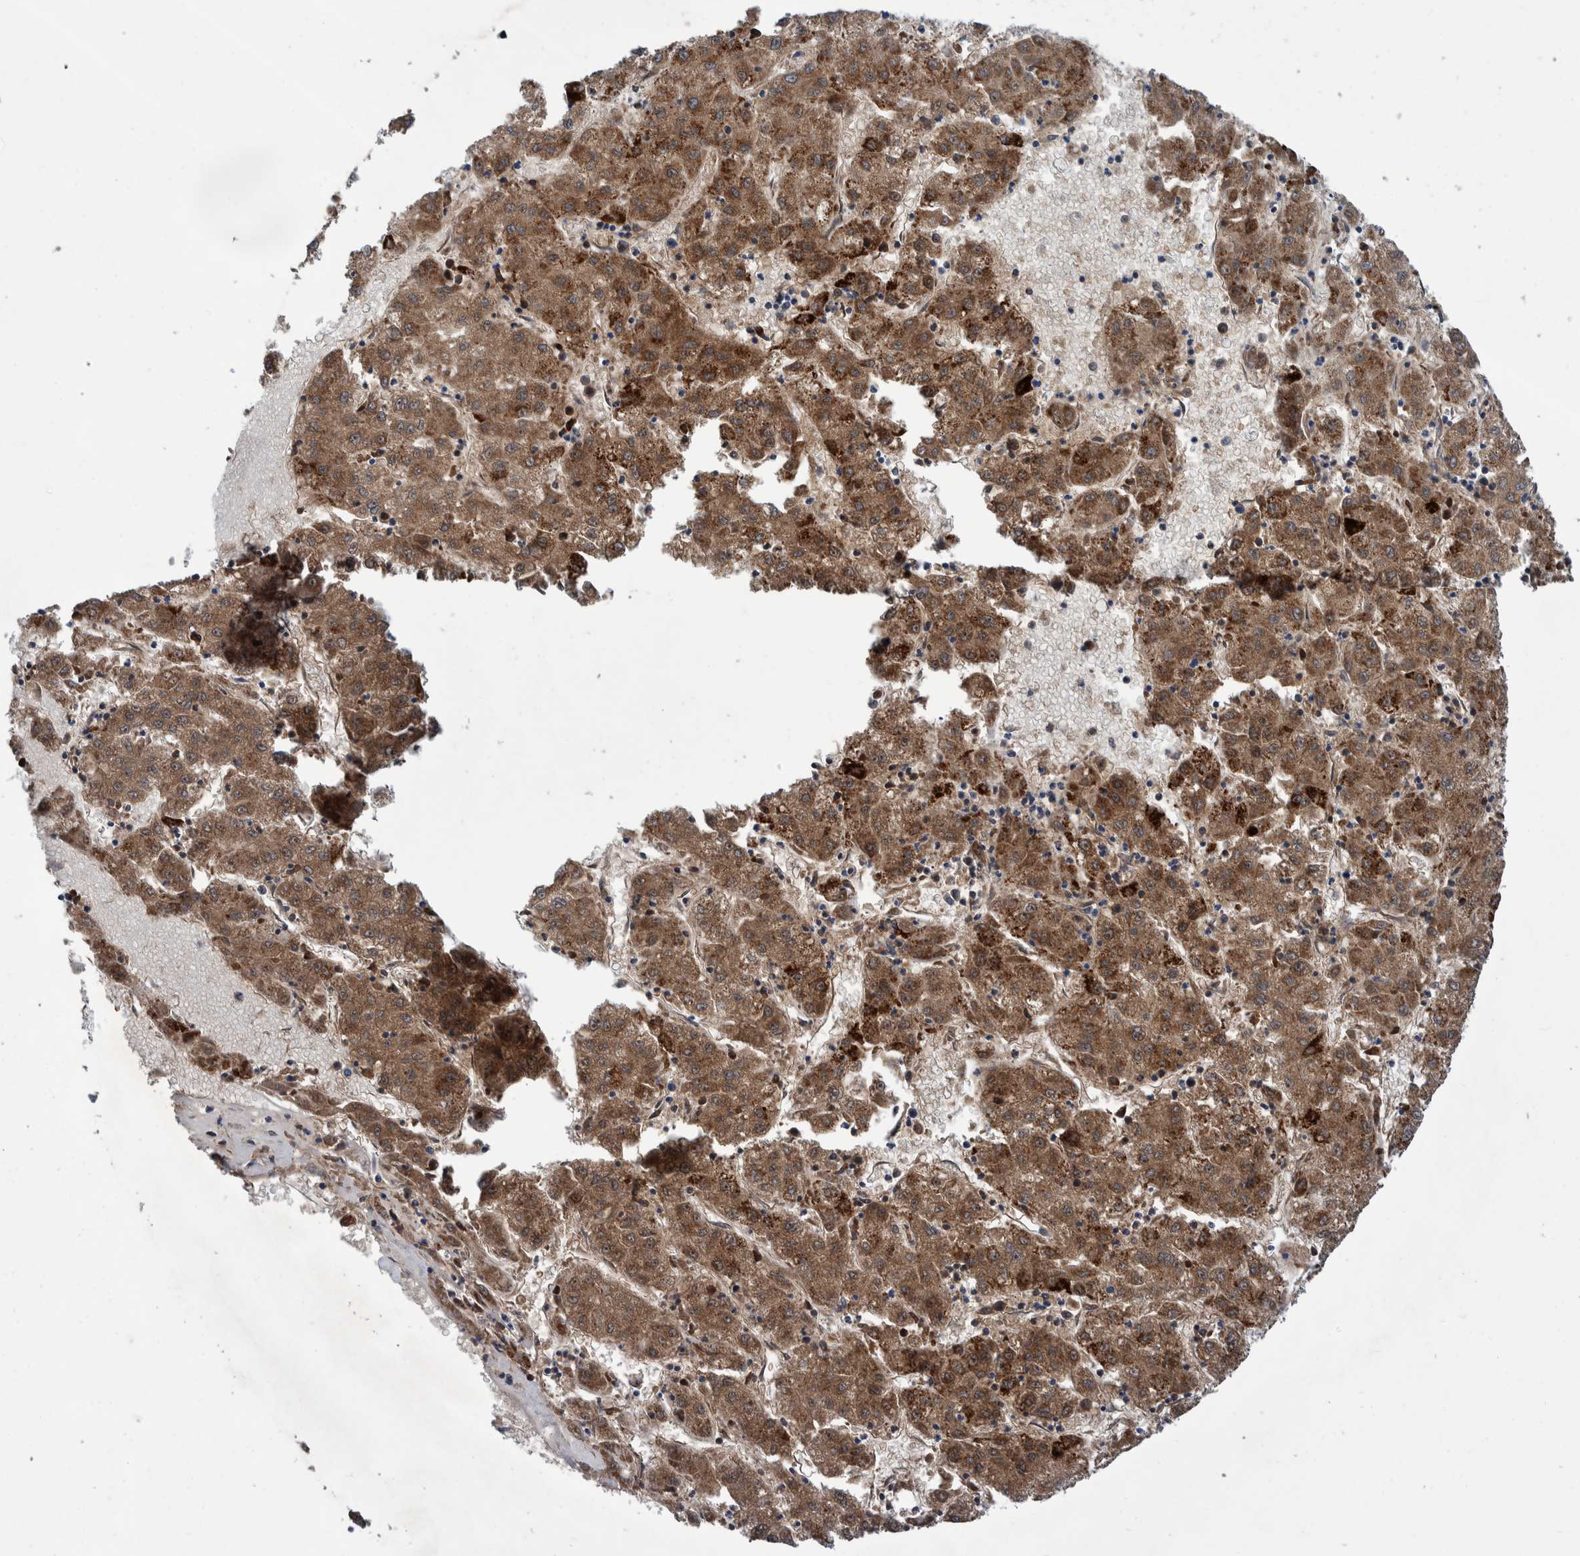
{"staining": {"intensity": "strong", "quantity": ">75%", "location": "cytoplasmic/membranous"}, "tissue": "liver cancer", "cell_type": "Tumor cells", "image_type": "cancer", "snomed": [{"axis": "morphology", "description": "Carcinoma, Hepatocellular, NOS"}, {"axis": "topography", "description": "Liver"}], "caption": "Liver hepatocellular carcinoma stained for a protein (brown) demonstrates strong cytoplasmic/membranous positive expression in approximately >75% of tumor cells.", "gene": "DECR1", "patient": {"sex": "male", "age": 72}}